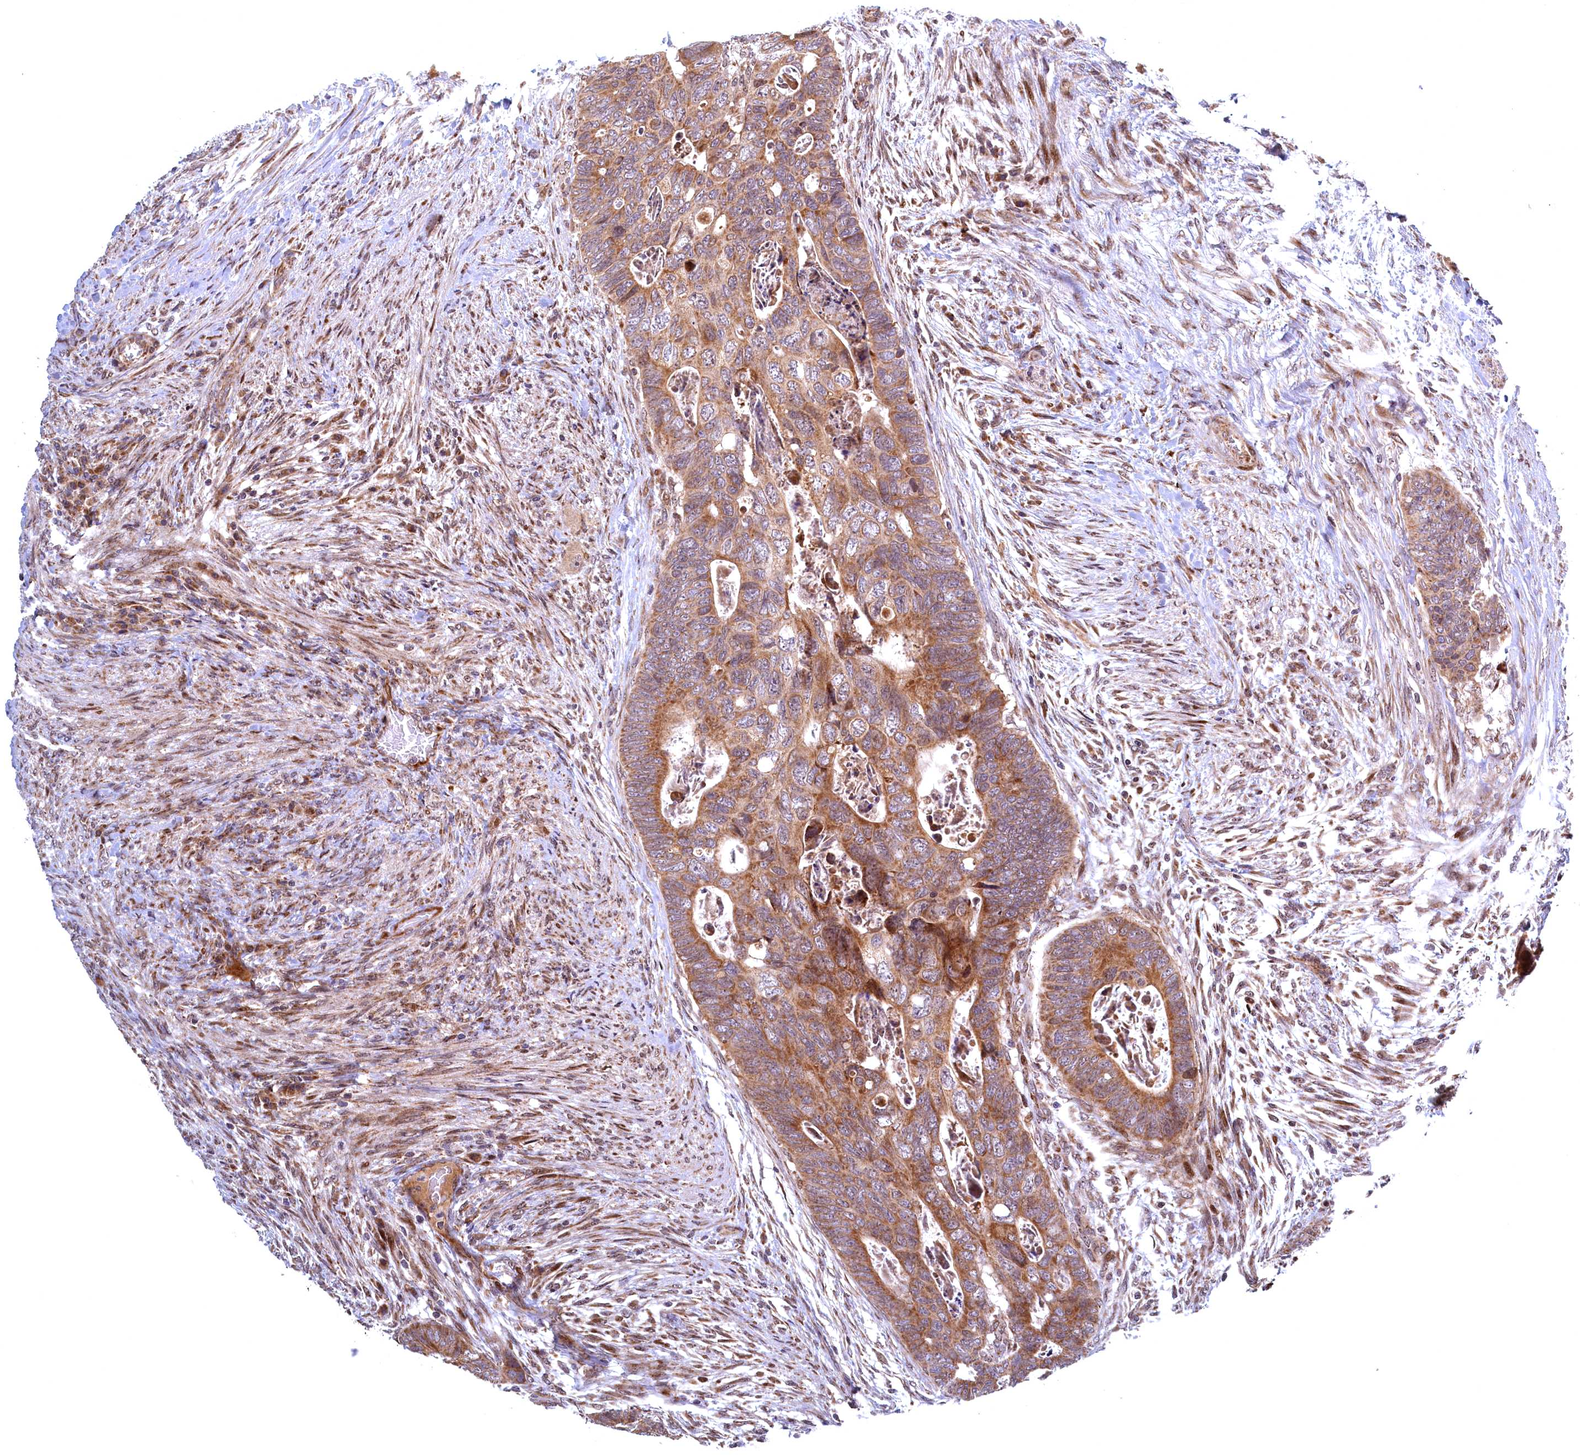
{"staining": {"intensity": "moderate", "quantity": ">75%", "location": "cytoplasmic/membranous"}, "tissue": "colorectal cancer", "cell_type": "Tumor cells", "image_type": "cancer", "snomed": [{"axis": "morphology", "description": "Adenocarcinoma, NOS"}, {"axis": "topography", "description": "Rectum"}], "caption": "High-magnification brightfield microscopy of colorectal adenocarcinoma stained with DAB (brown) and counterstained with hematoxylin (blue). tumor cells exhibit moderate cytoplasmic/membranous expression is identified in about>75% of cells.", "gene": "PLA2G10", "patient": {"sex": "female", "age": 78}}